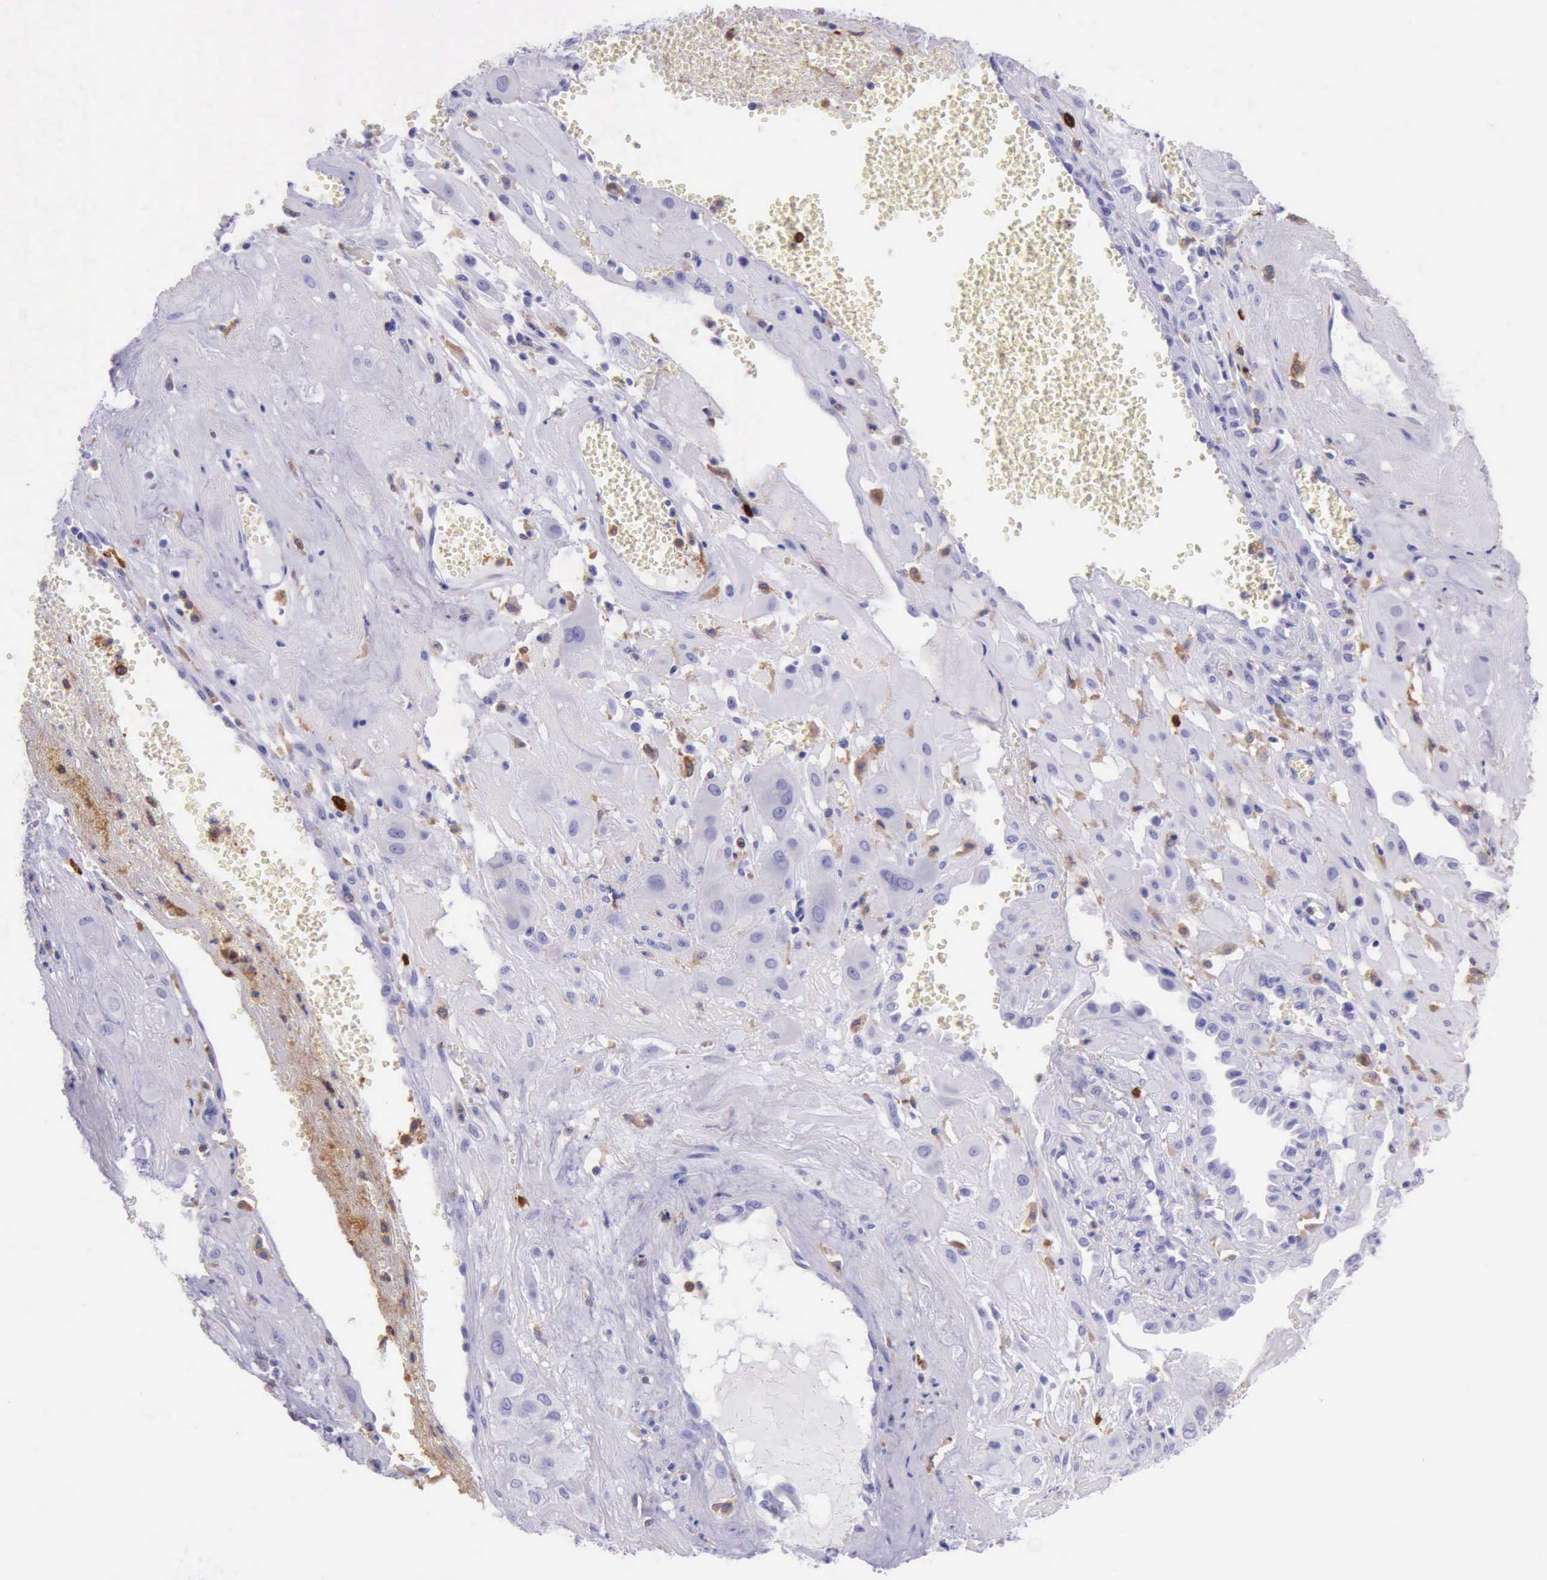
{"staining": {"intensity": "negative", "quantity": "none", "location": "none"}, "tissue": "cervical cancer", "cell_type": "Tumor cells", "image_type": "cancer", "snomed": [{"axis": "morphology", "description": "Squamous cell carcinoma, NOS"}, {"axis": "topography", "description": "Cervix"}], "caption": "Histopathology image shows no protein staining in tumor cells of cervical cancer (squamous cell carcinoma) tissue.", "gene": "BTK", "patient": {"sex": "female", "age": 34}}